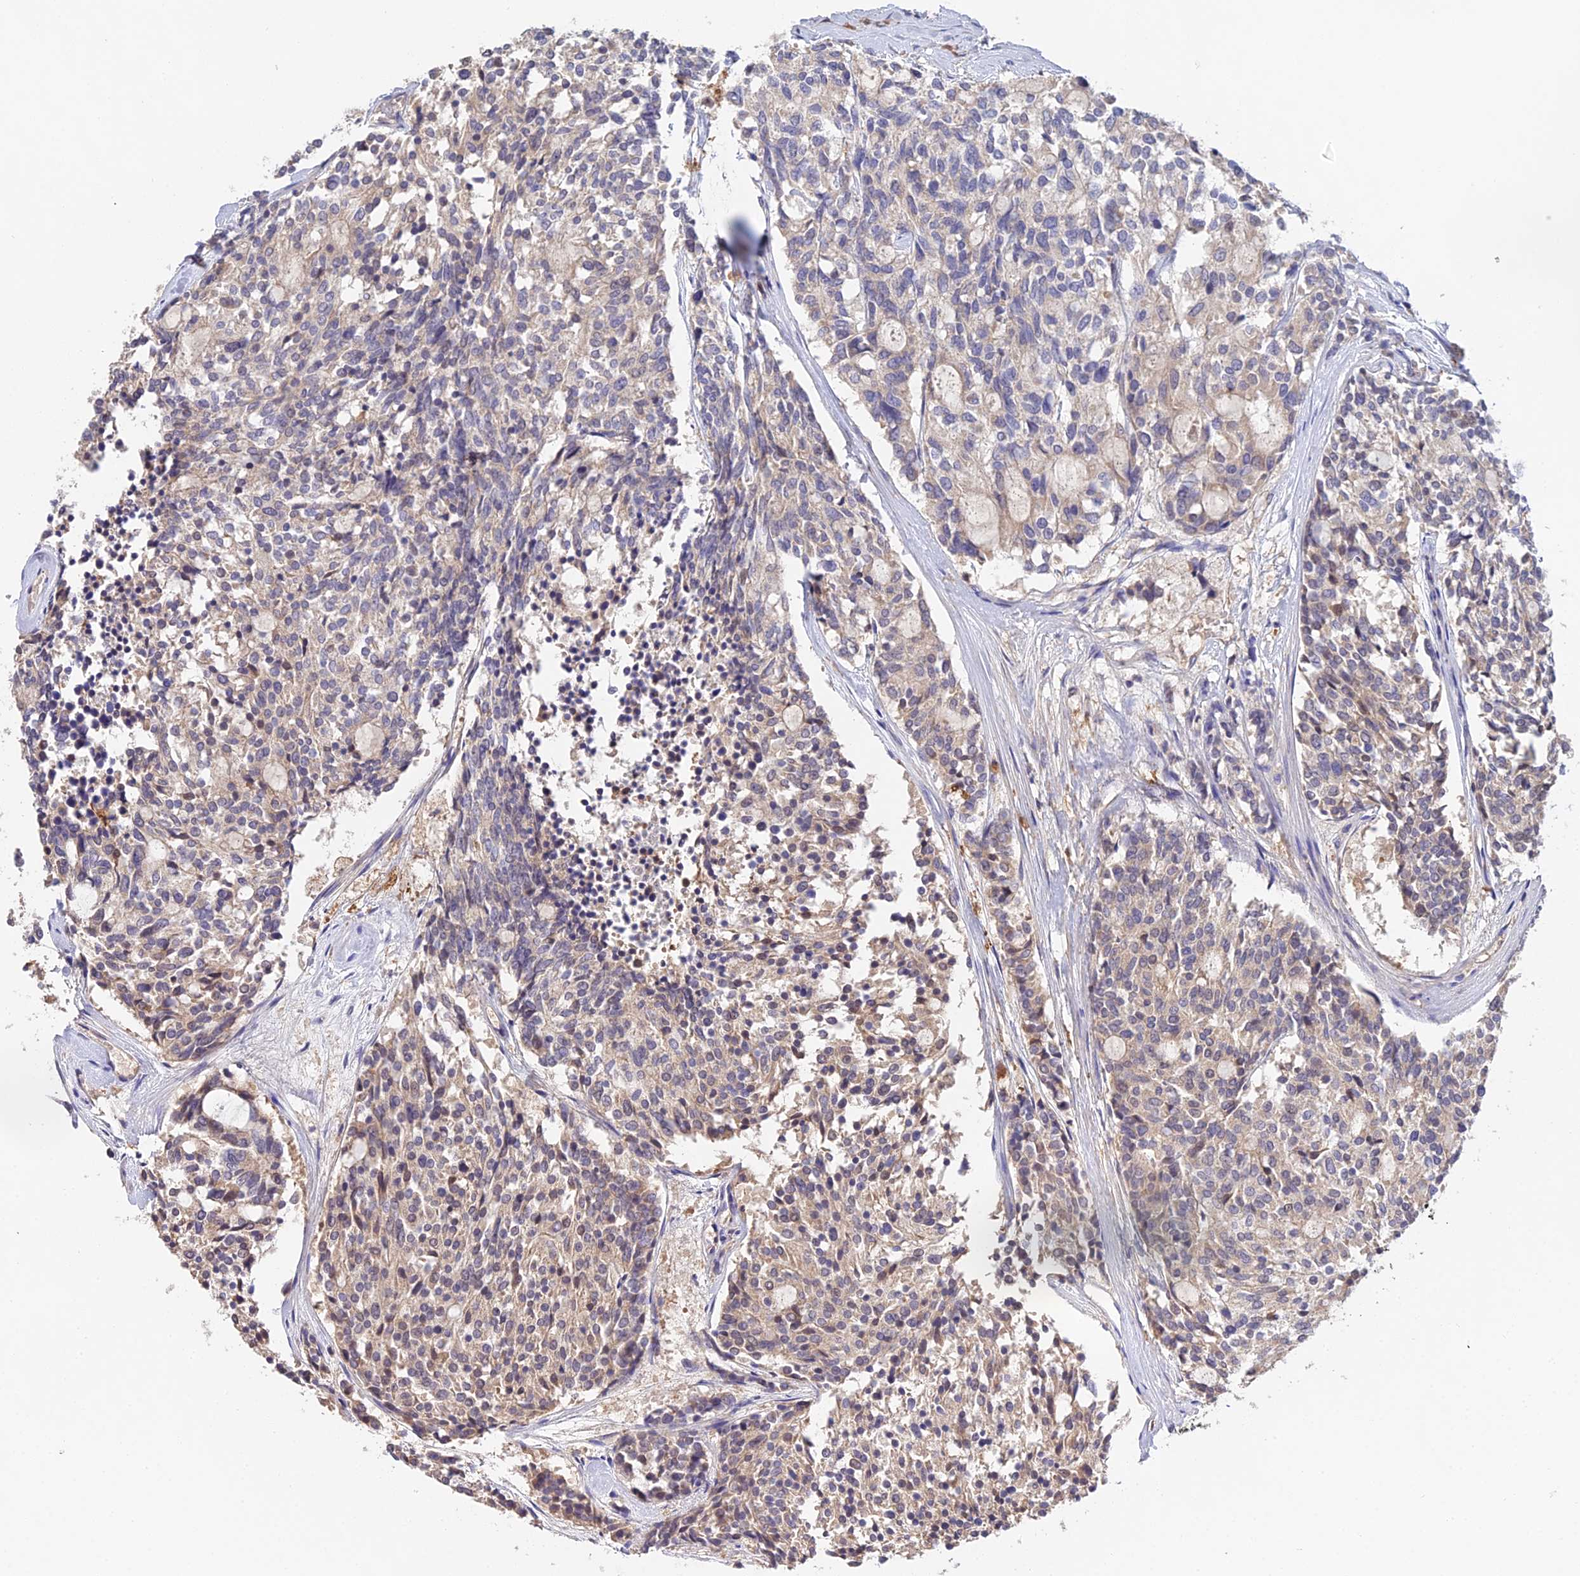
{"staining": {"intensity": "negative", "quantity": "none", "location": "none"}, "tissue": "carcinoid", "cell_type": "Tumor cells", "image_type": "cancer", "snomed": [{"axis": "morphology", "description": "Carcinoid, malignant, NOS"}, {"axis": "topography", "description": "Pancreas"}], "caption": "The photomicrograph demonstrates no staining of tumor cells in carcinoid.", "gene": "FBP1", "patient": {"sex": "female", "age": 54}}